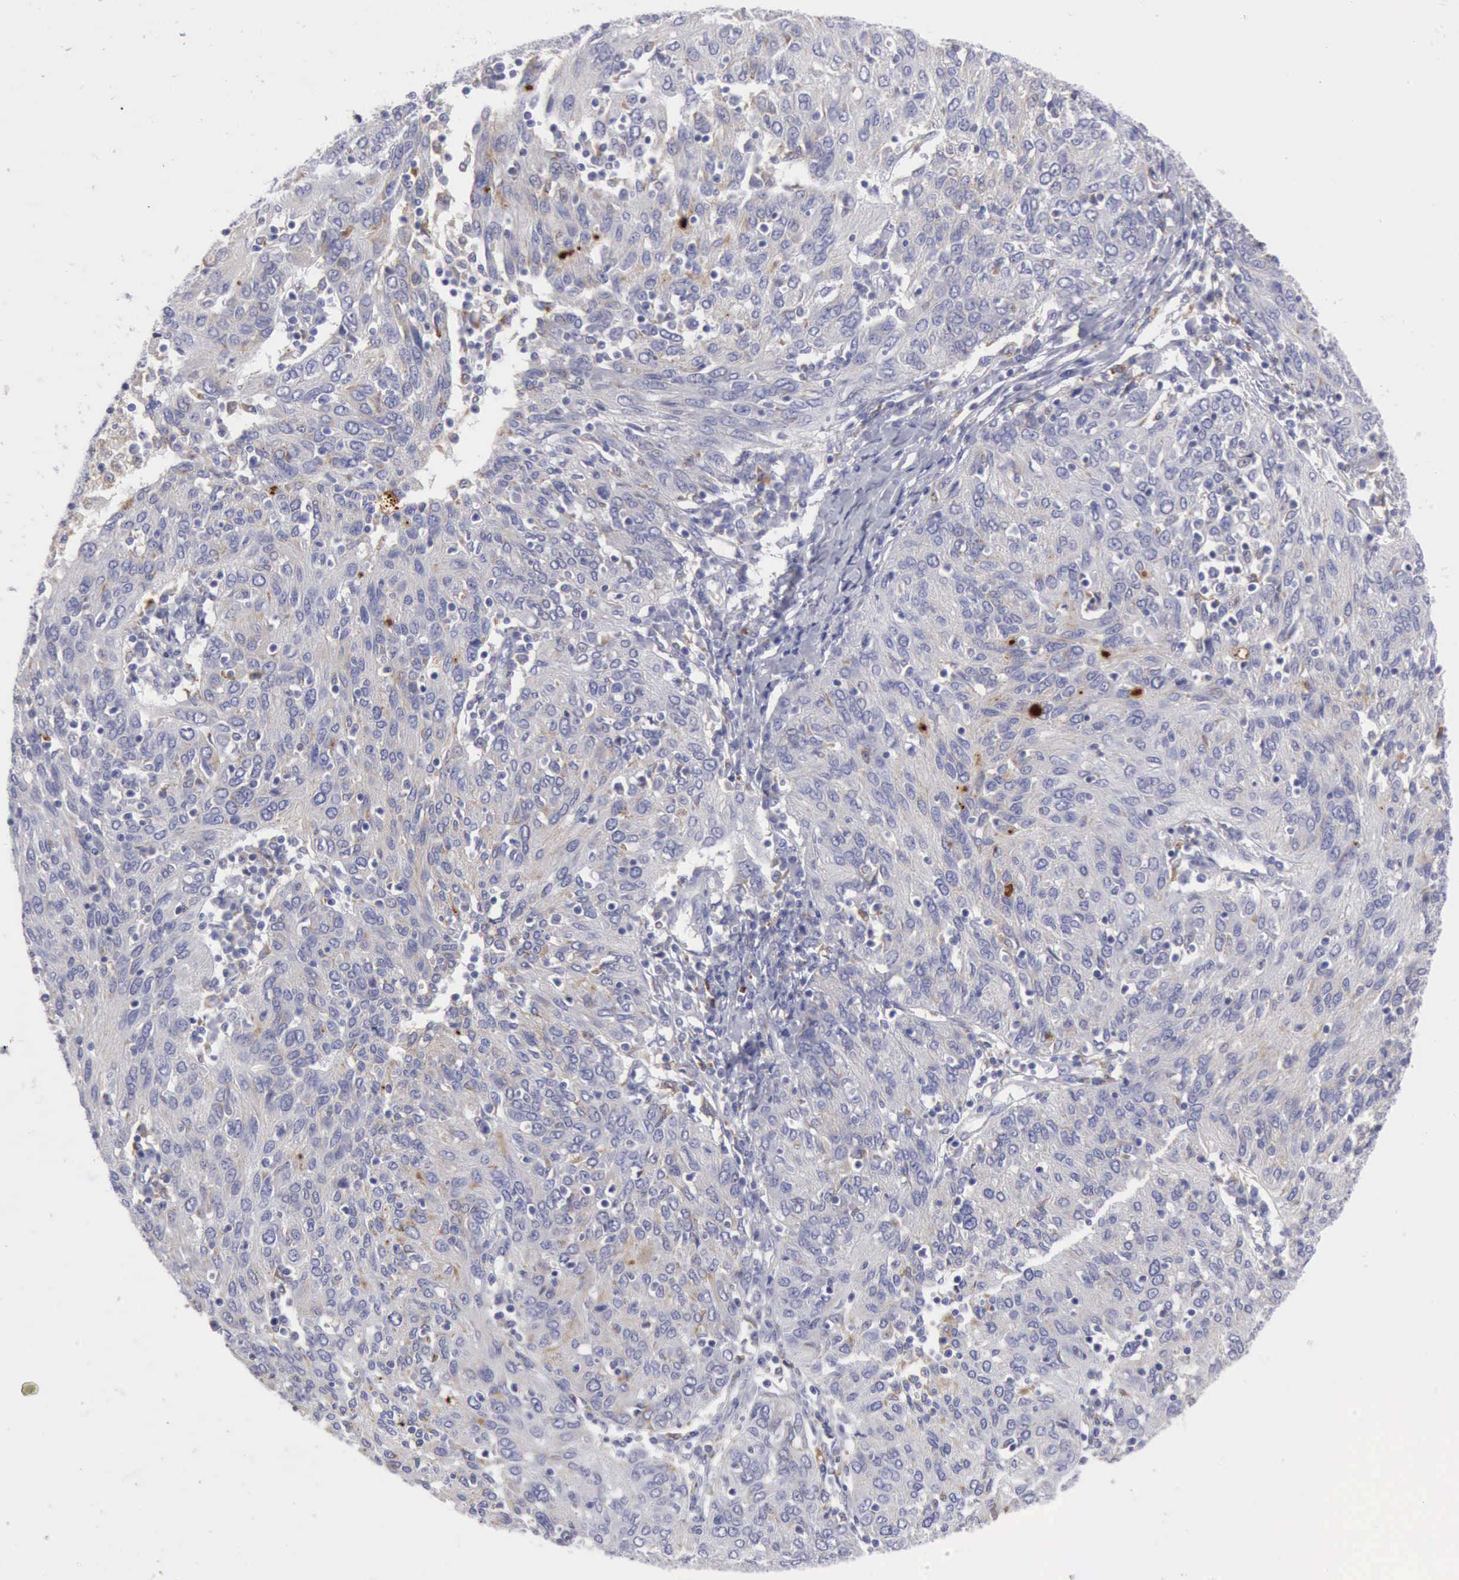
{"staining": {"intensity": "negative", "quantity": "none", "location": "none"}, "tissue": "ovarian cancer", "cell_type": "Tumor cells", "image_type": "cancer", "snomed": [{"axis": "morphology", "description": "Carcinoma, endometroid"}, {"axis": "topography", "description": "Ovary"}], "caption": "High power microscopy photomicrograph of an immunohistochemistry image of ovarian cancer (endometroid carcinoma), revealing no significant staining in tumor cells.", "gene": "CTSS", "patient": {"sex": "female", "age": 50}}